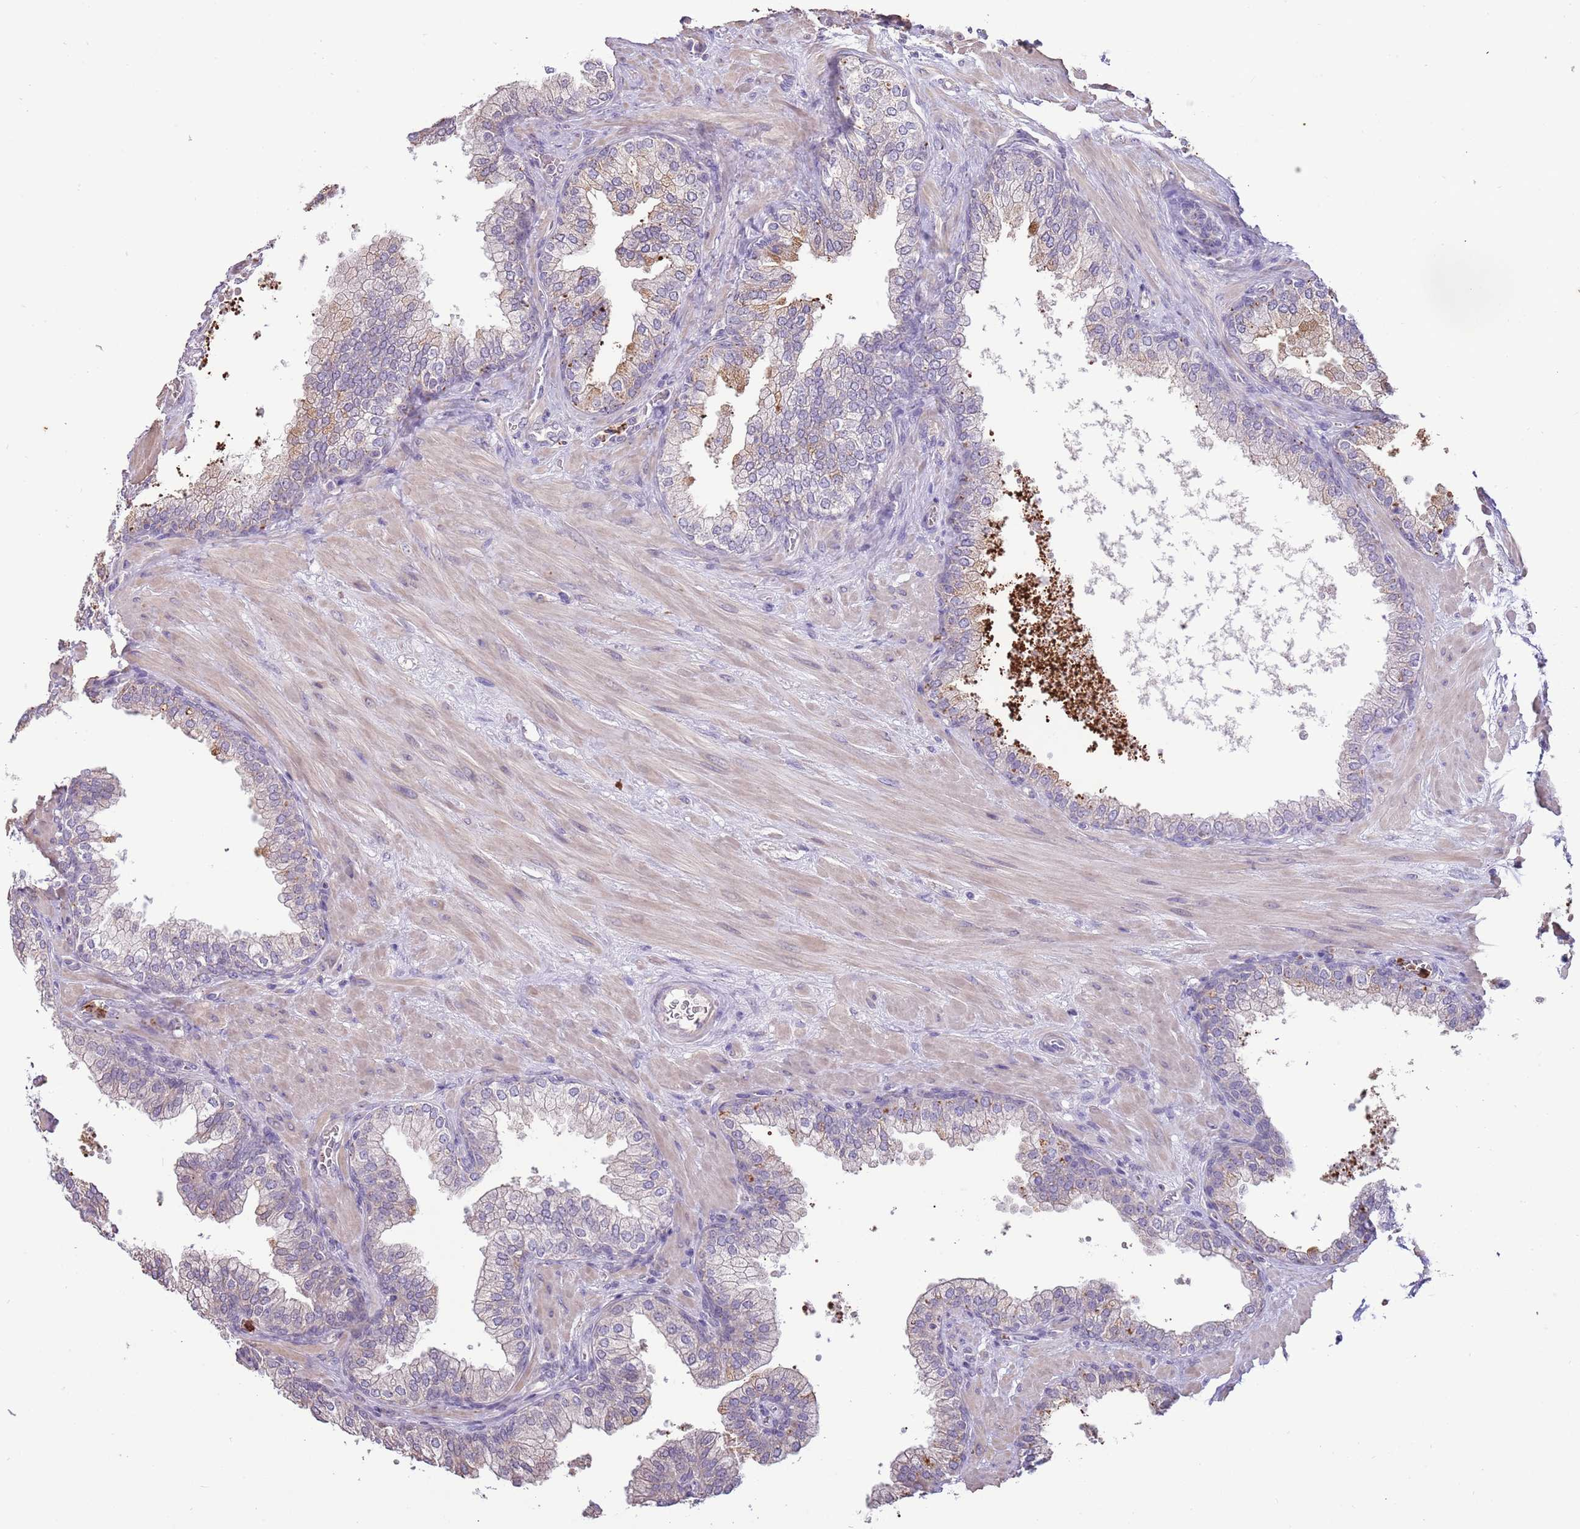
{"staining": {"intensity": "moderate", "quantity": "<25%", "location": "cytoplasmic/membranous"}, "tissue": "prostate", "cell_type": "Glandular cells", "image_type": "normal", "snomed": [{"axis": "morphology", "description": "Normal tissue, NOS"}, {"axis": "topography", "description": "Prostate"}], "caption": "A high-resolution histopathology image shows immunohistochemistry staining of unremarkable prostate, which exhibits moderate cytoplasmic/membranous expression in about <25% of glandular cells.", "gene": "P2RY13", "patient": {"sex": "male", "age": 60}}